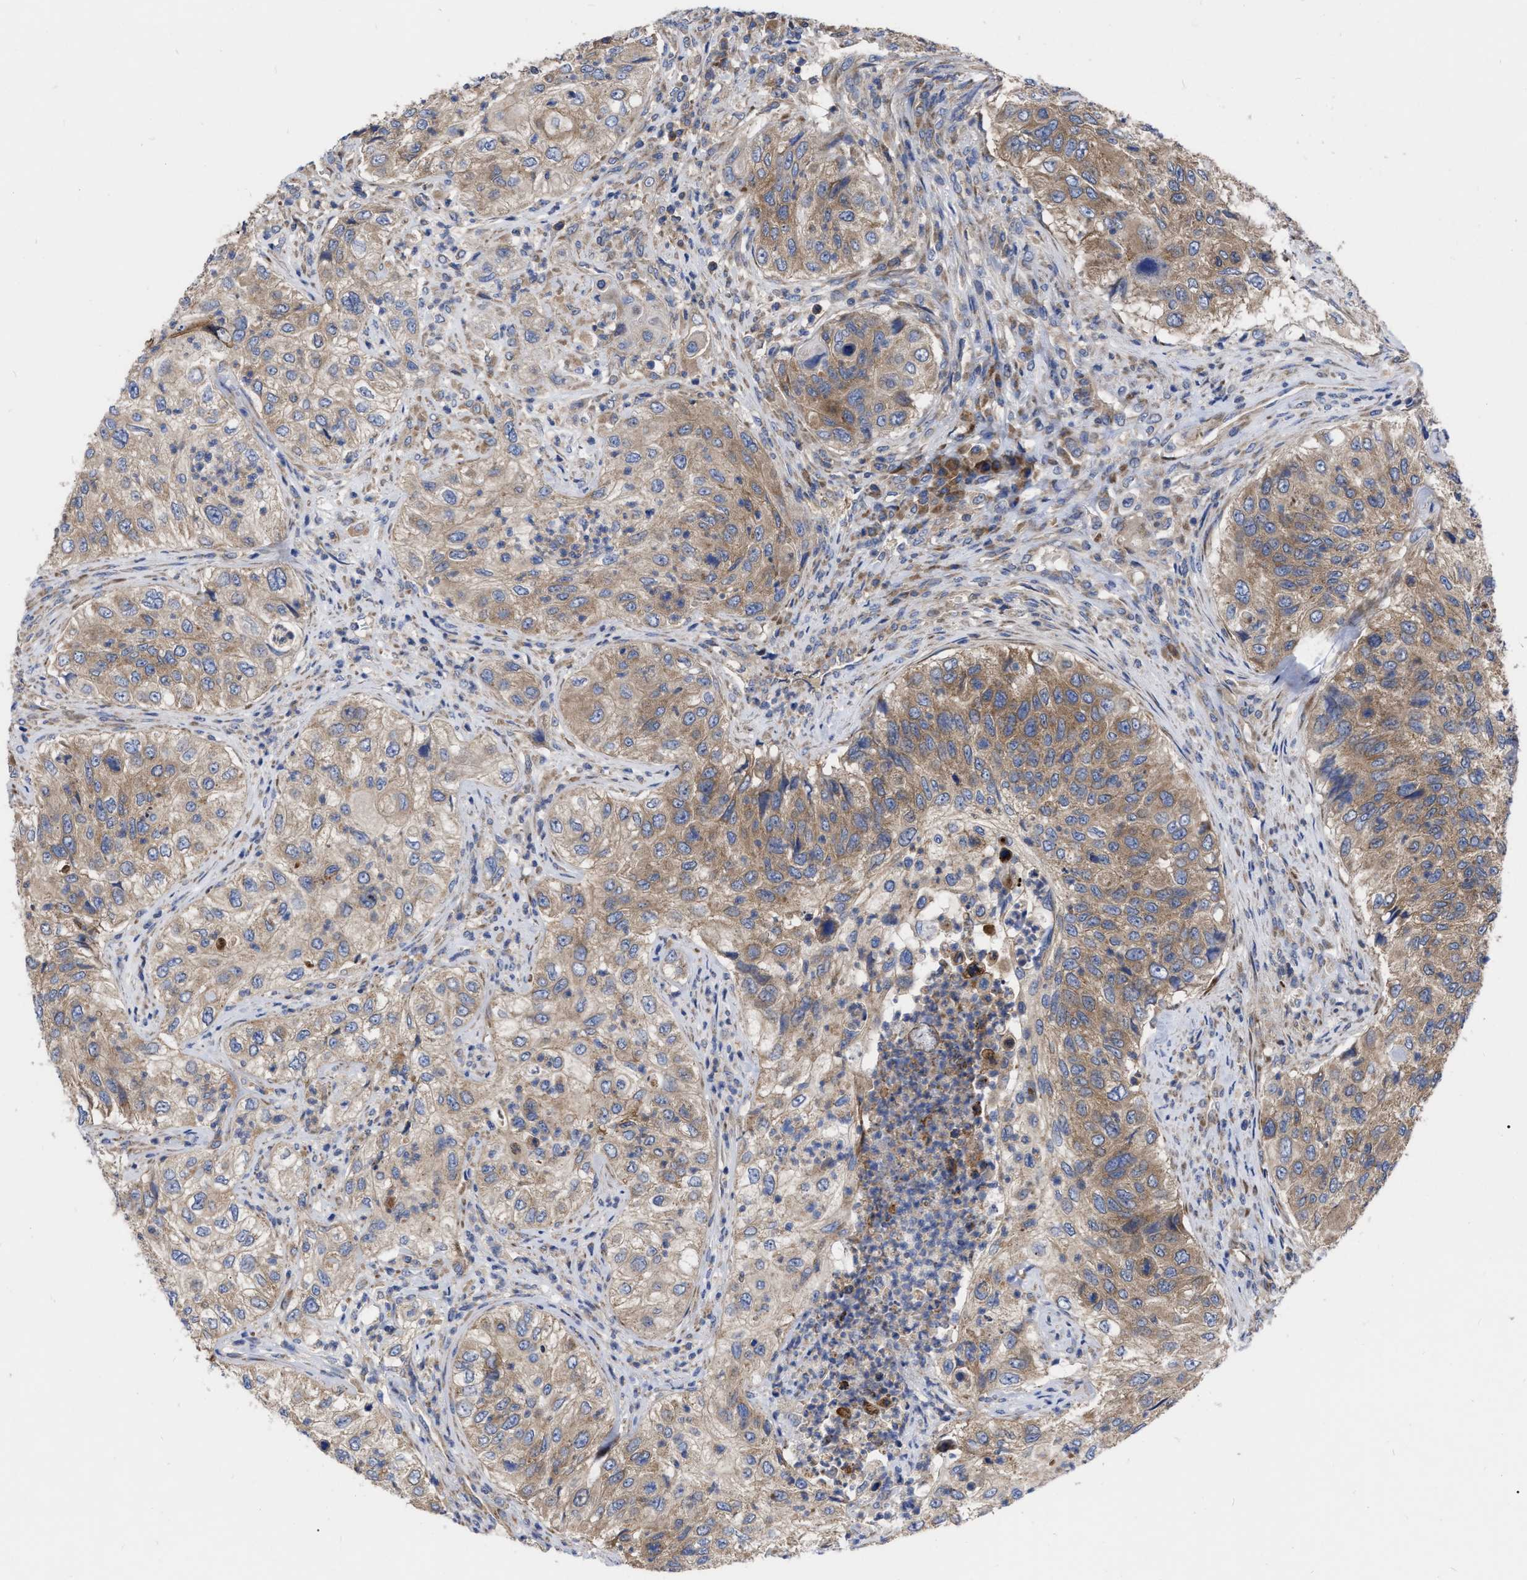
{"staining": {"intensity": "moderate", "quantity": ">75%", "location": "cytoplasmic/membranous"}, "tissue": "urothelial cancer", "cell_type": "Tumor cells", "image_type": "cancer", "snomed": [{"axis": "morphology", "description": "Urothelial carcinoma, High grade"}, {"axis": "topography", "description": "Urinary bladder"}], "caption": "Protein positivity by IHC displays moderate cytoplasmic/membranous staining in about >75% of tumor cells in urothelial carcinoma (high-grade).", "gene": "CDKN2C", "patient": {"sex": "female", "age": 60}}